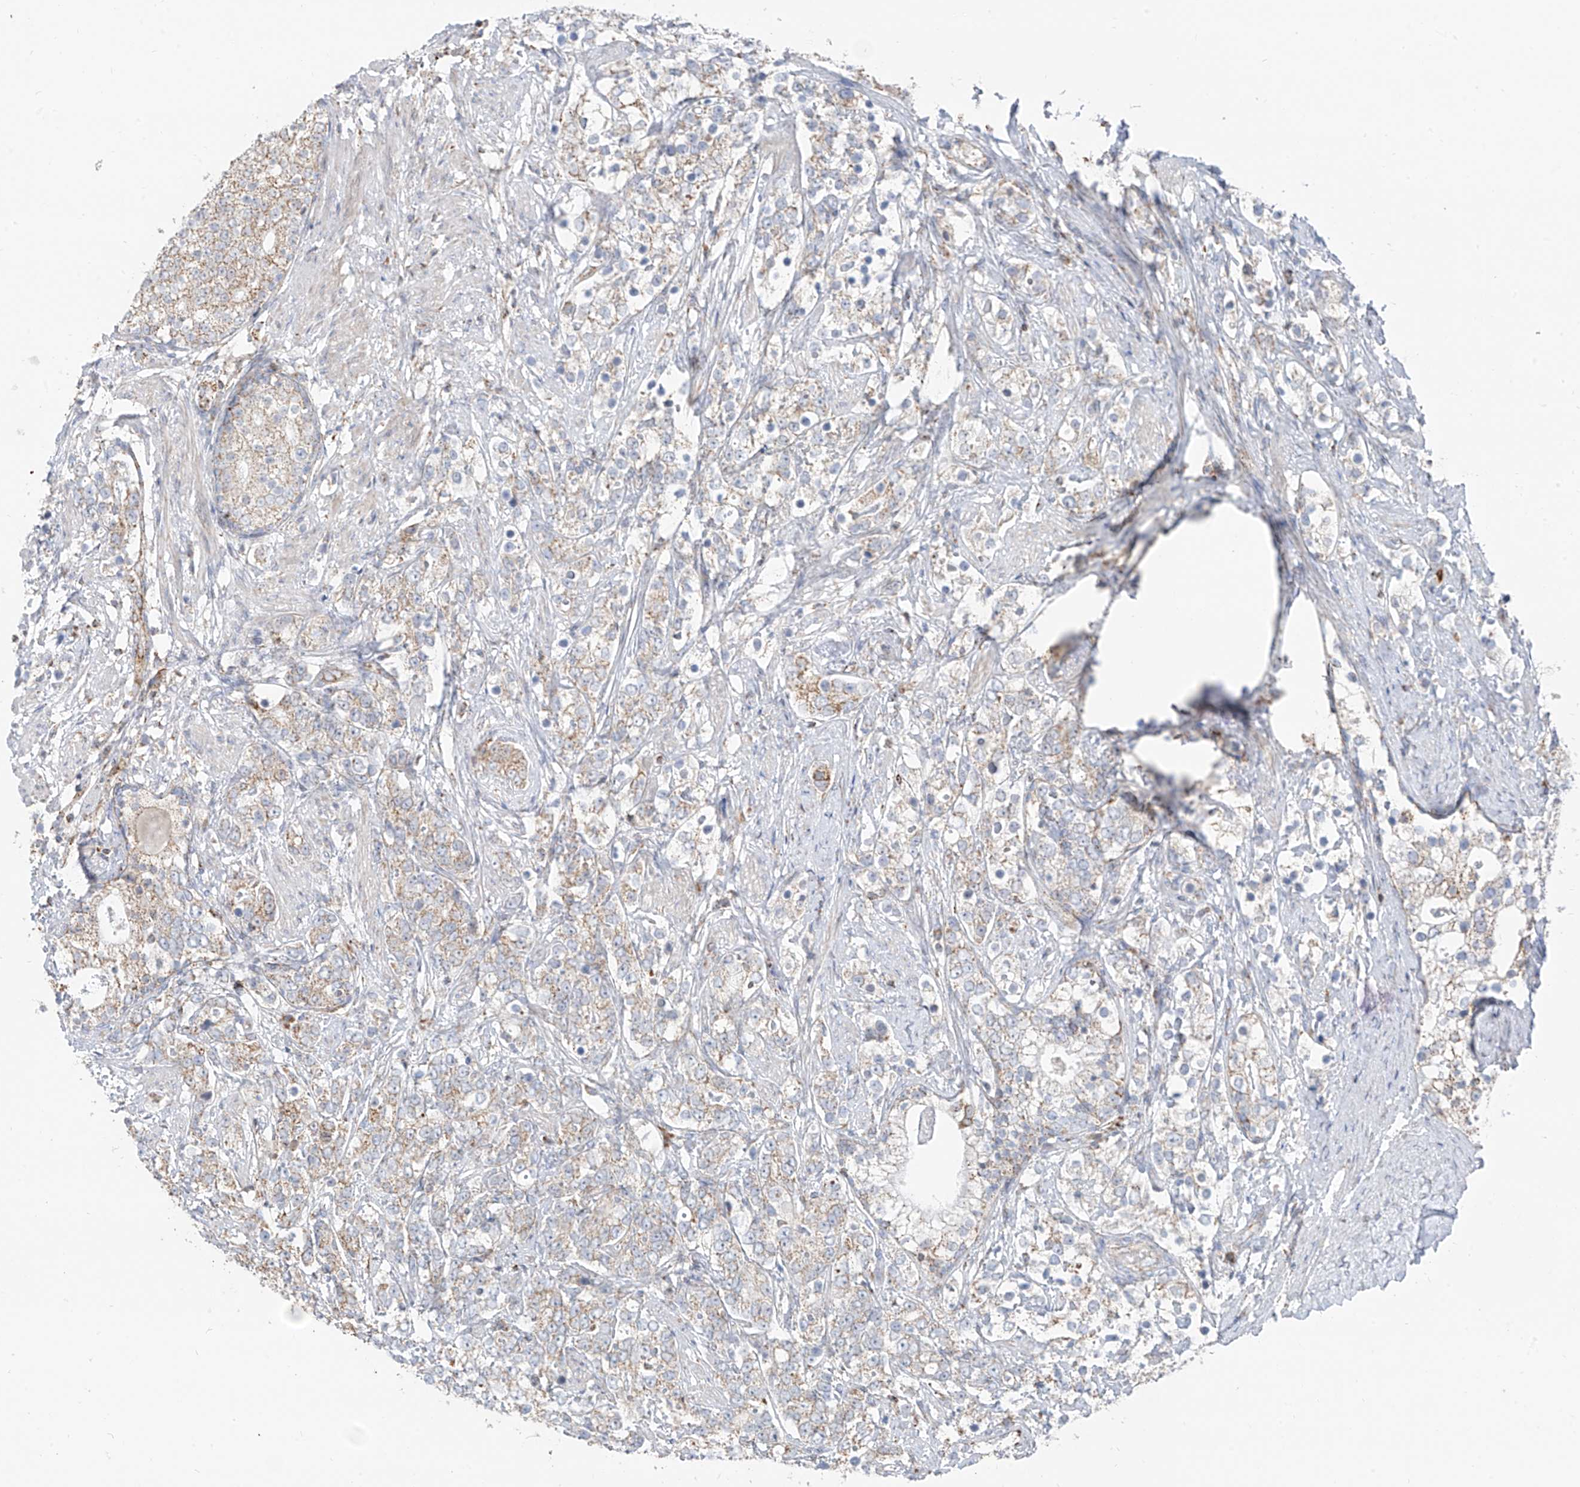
{"staining": {"intensity": "moderate", "quantity": "25%-75%", "location": "cytoplasmic/membranous"}, "tissue": "prostate cancer", "cell_type": "Tumor cells", "image_type": "cancer", "snomed": [{"axis": "morphology", "description": "Adenocarcinoma, High grade"}, {"axis": "topography", "description": "Prostate"}], "caption": "A brown stain highlights moderate cytoplasmic/membranous expression of a protein in human prostate cancer (adenocarcinoma (high-grade)) tumor cells.", "gene": "ETHE1", "patient": {"sex": "male", "age": 69}}